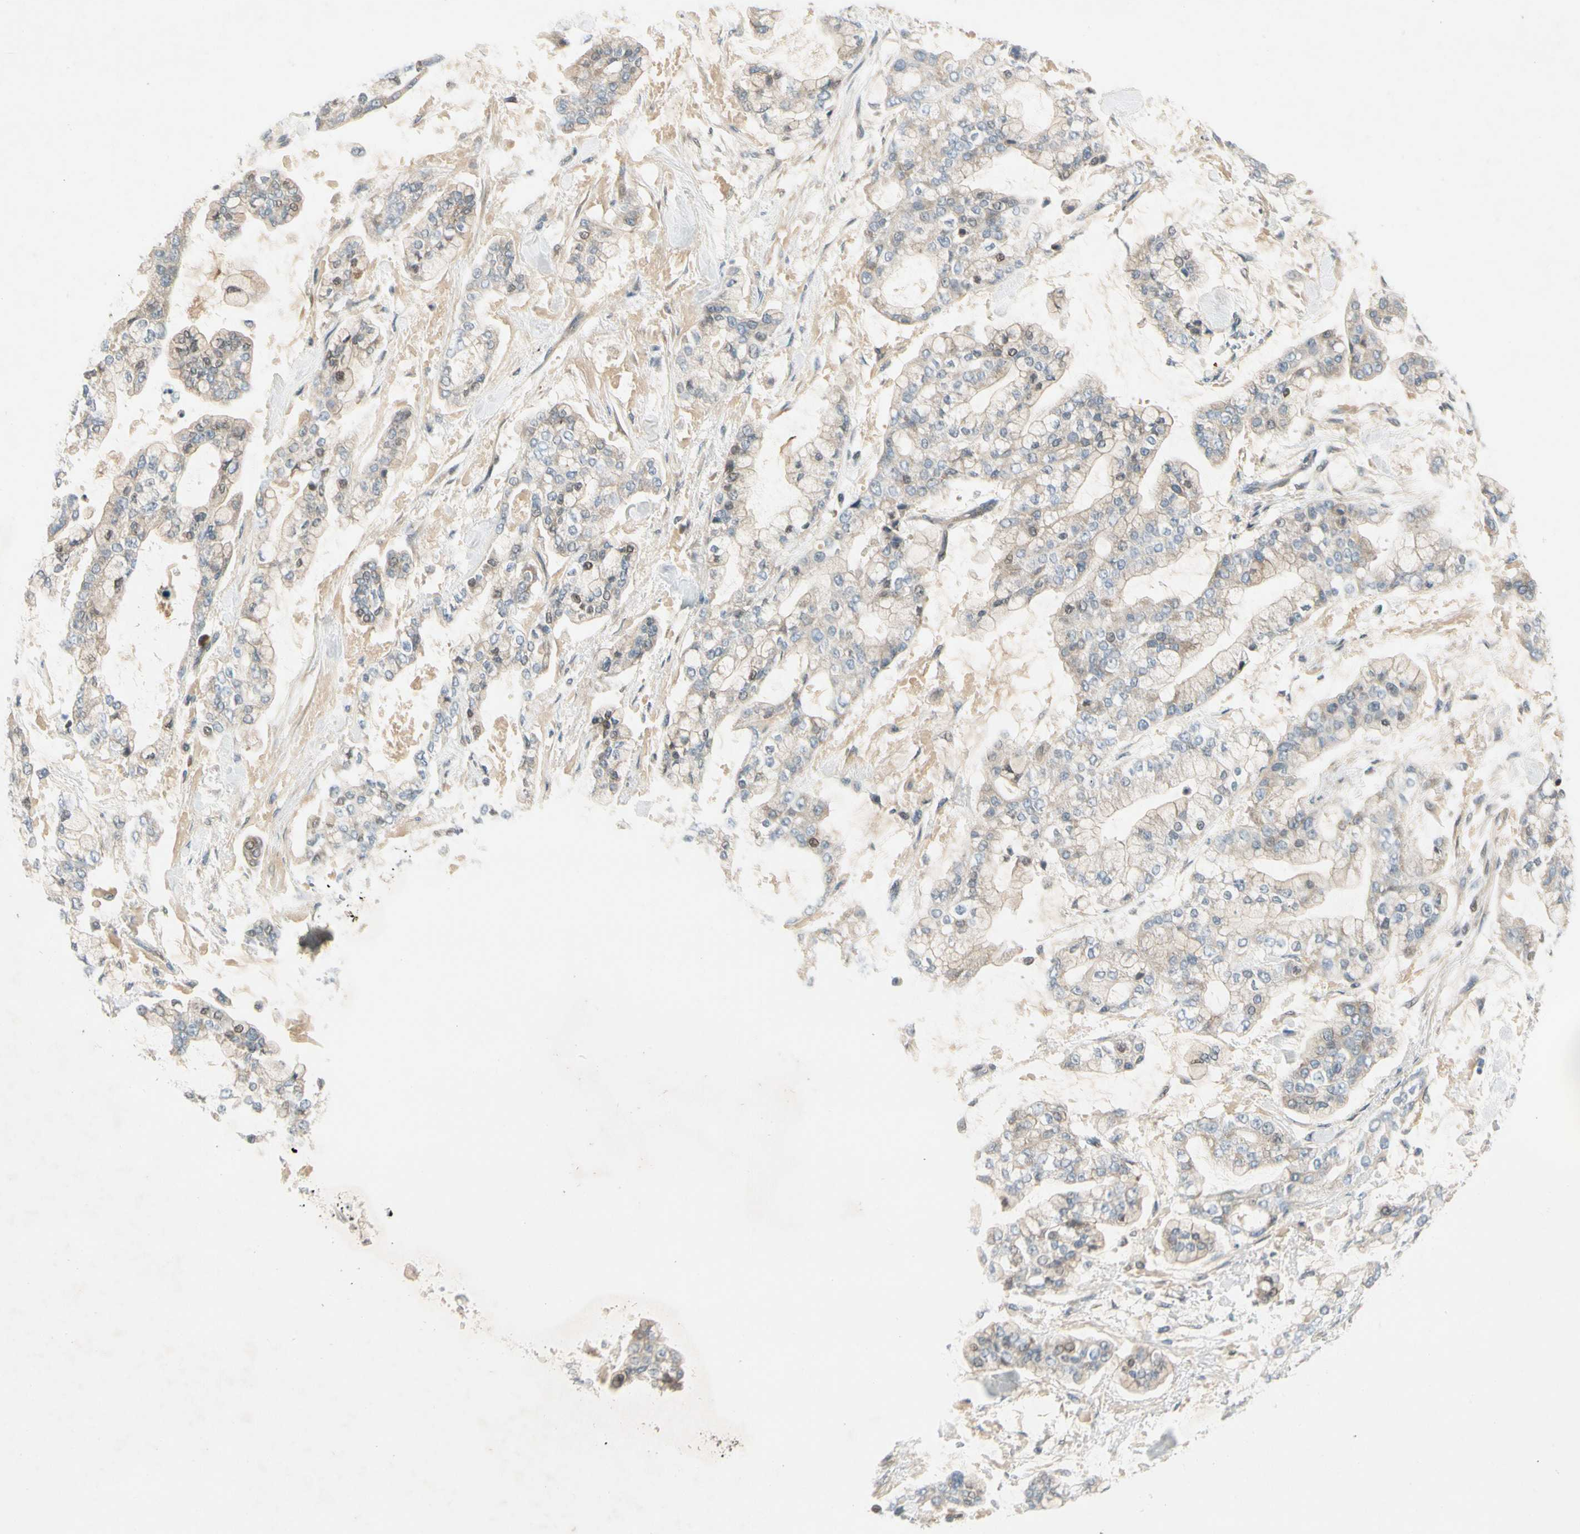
{"staining": {"intensity": "weak", "quantity": "25%-75%", "location": "cytoplasmic/membranous"}, "tissue": "stomach cancer", "cell_type": "Tumor cells", "image_type": "cancer", "snomed": [{"axis": "morphology", "description": "Normal tissue, NOS"}, {"axis": "morphology", "description": "Adenocarcinoma, NOS"}, {"axis": "topography", "description": "Stomach, upper"}, {"axis": "topography", "description": "Stomach"}], "caption": "Immunohistochemistry staining of stomach cancer (adenocarcinoma), which demonstrates low levels of weak cytoplasmic/membranous positivity in approximately 25%-75% of tumor cells indicating weak cytoplasmic/membranous protein positivity. The staining was performed using DAB (3,3'-diaminobenzidine) (brown) for protein detection and nuclei were counterstained in hematoxylin (blue).", "gene": "ICAM5", "patient": {"sex": "male", "age": 76}}